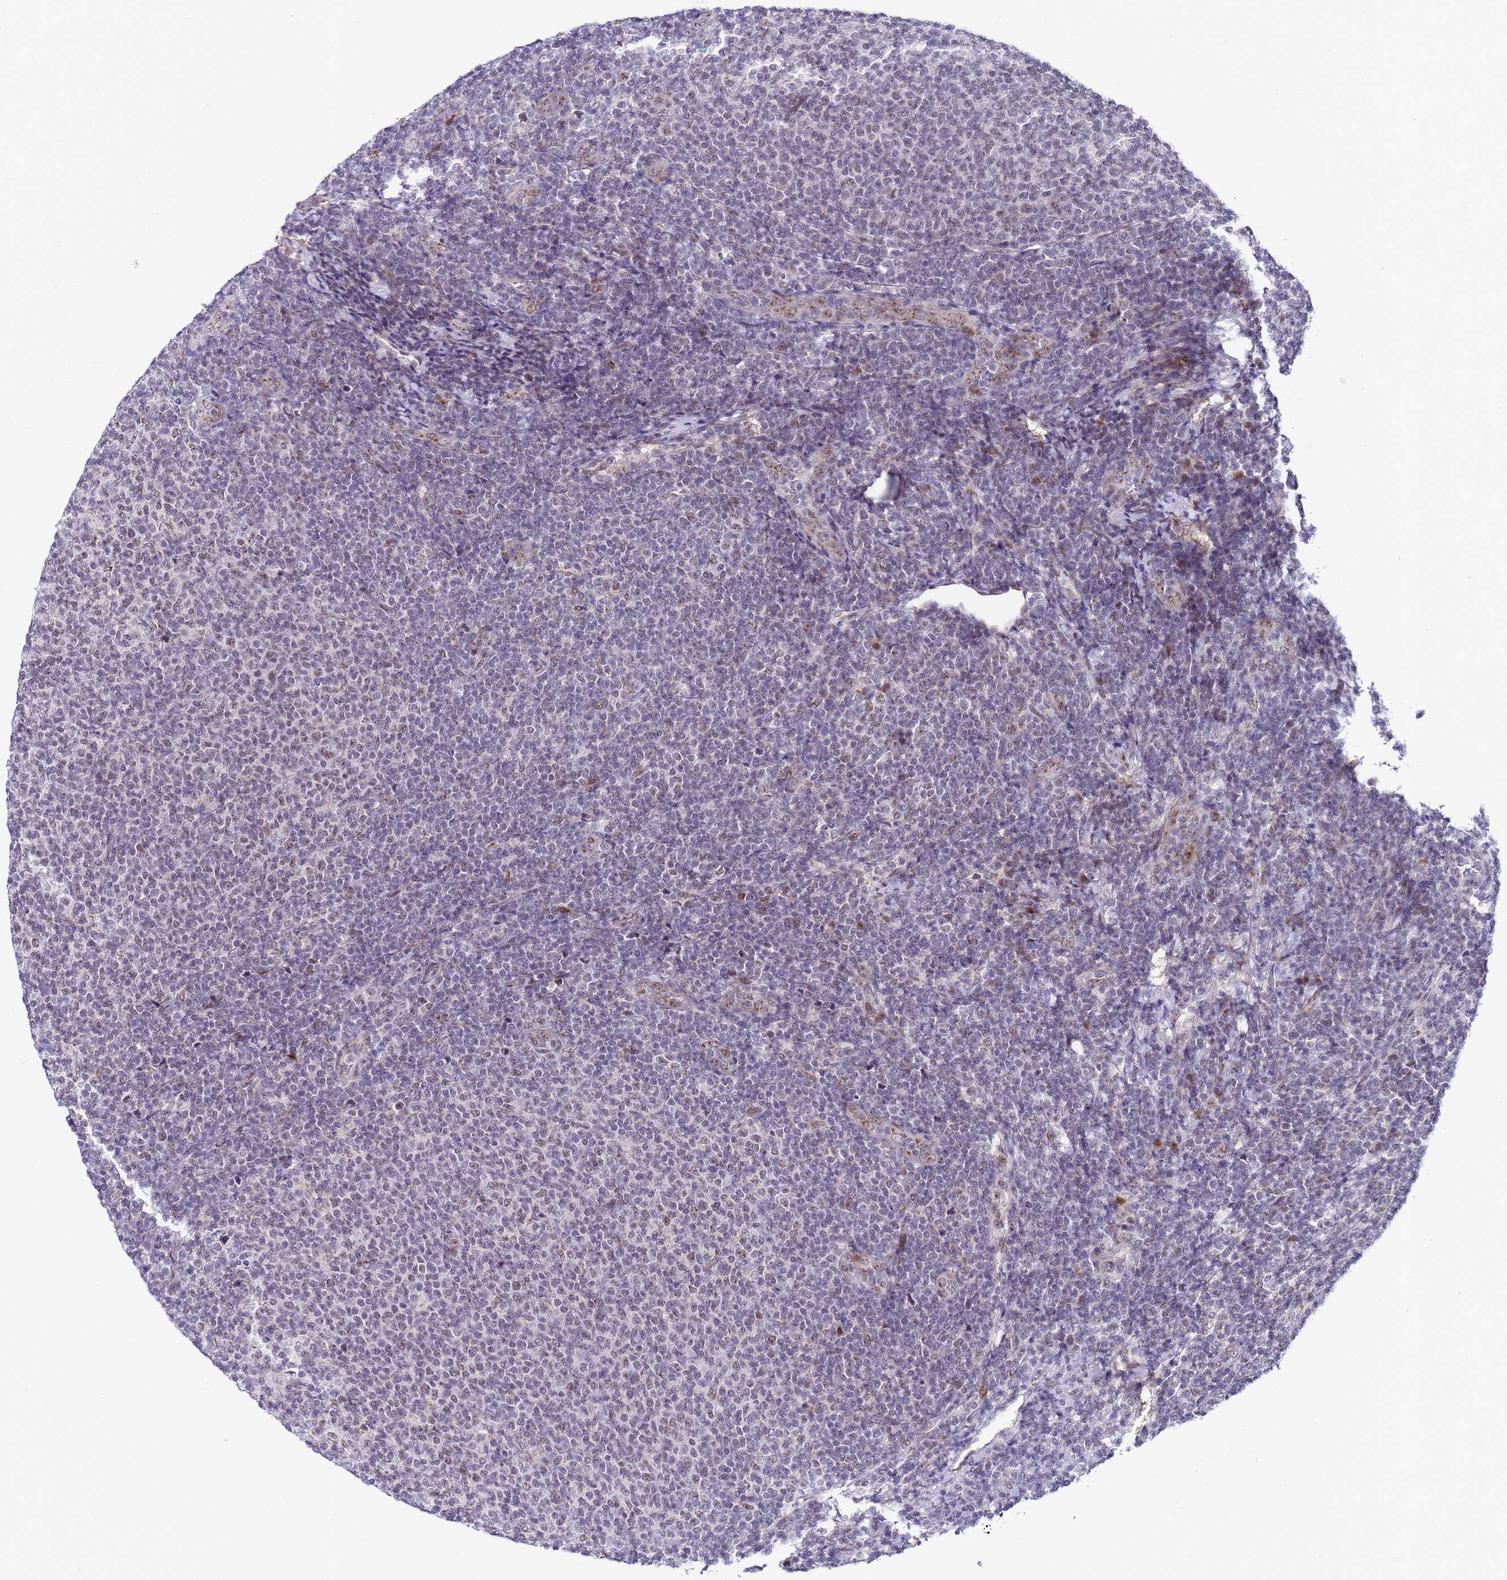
{"staining": {"intensity": "weak", "quantity": "<25%", "location": "nuclear"}, "tissue": "lymphoma", "cell_type": "Tumor cells", "image_type": "cancer", "snomed": [{"axis": "morphology", "description": "Malignant lymphoma, non-Hodgkin's type, Low grade"}, {"axis": "topography", "description": "Lymph node"}], "caption": "There is no significant positivity in tumor cells of low-grade malignant lymphoma, non-Hodgkin's type.", "gene": "C19orf47", "patient": {"sex": "male", "age": 66}}